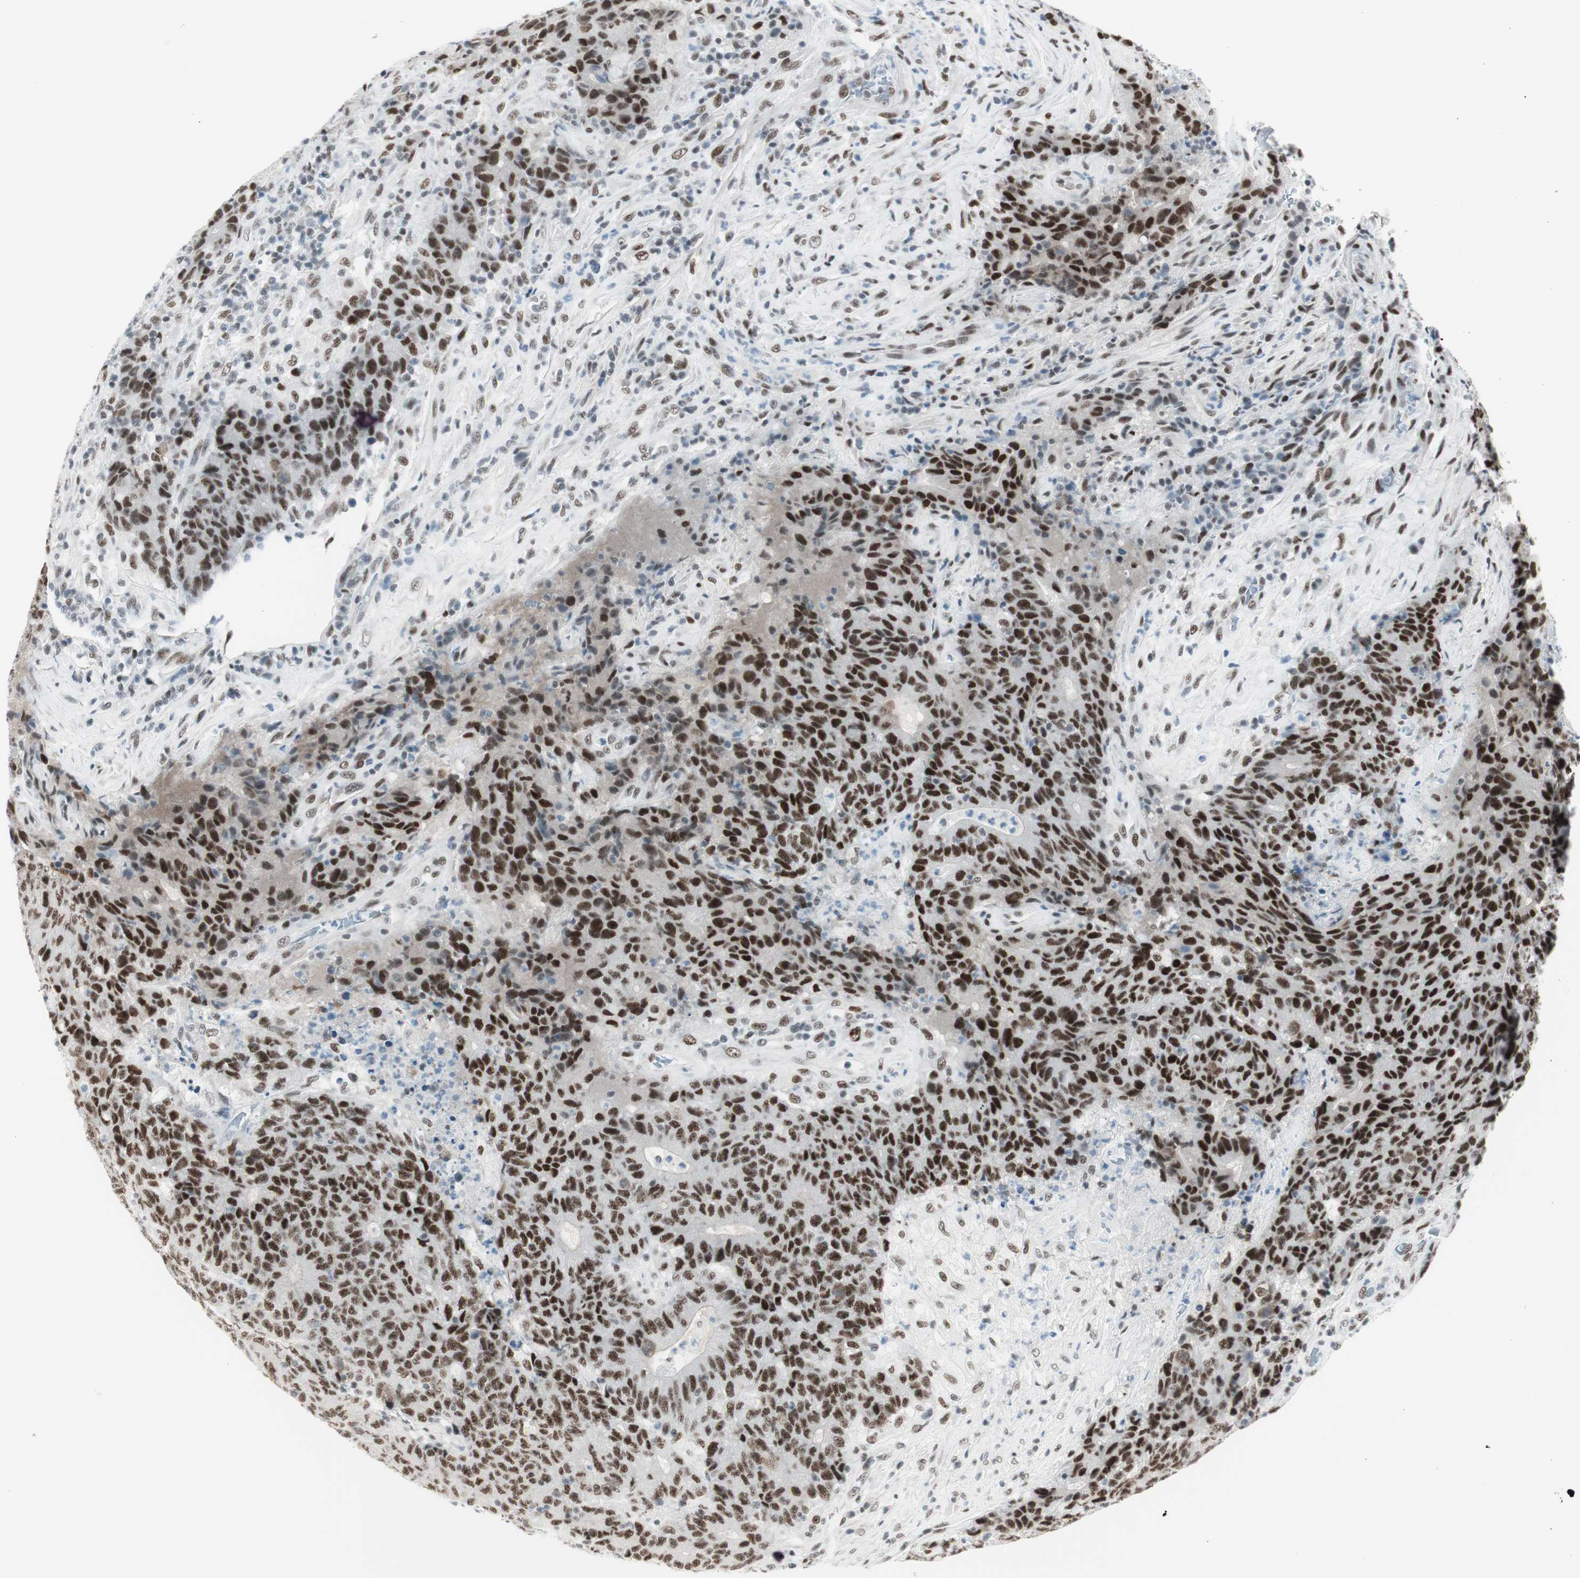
{"staining": {"intensity": "strong", "quantity": ">75%", "location": "nuclear"}, "tissue": "colorectal cancer", "cell_type": "Tumor cells", "image_type": "cancer", "snomed": [{"axis": "morphology", "description": "Normal tissue, NOS"}, {"axis": "morphology", "description": "Adenocarcinoma, NOS"}, {"axis": "topography", "description": "Colon"}], "caption": "Human colorectal cancer stained with a brown dye displays strong nuclear positive expression in about >75% of tumor cells.", "gene": "HEXIM1", "patient": {"sex": "female", "age": 75}}